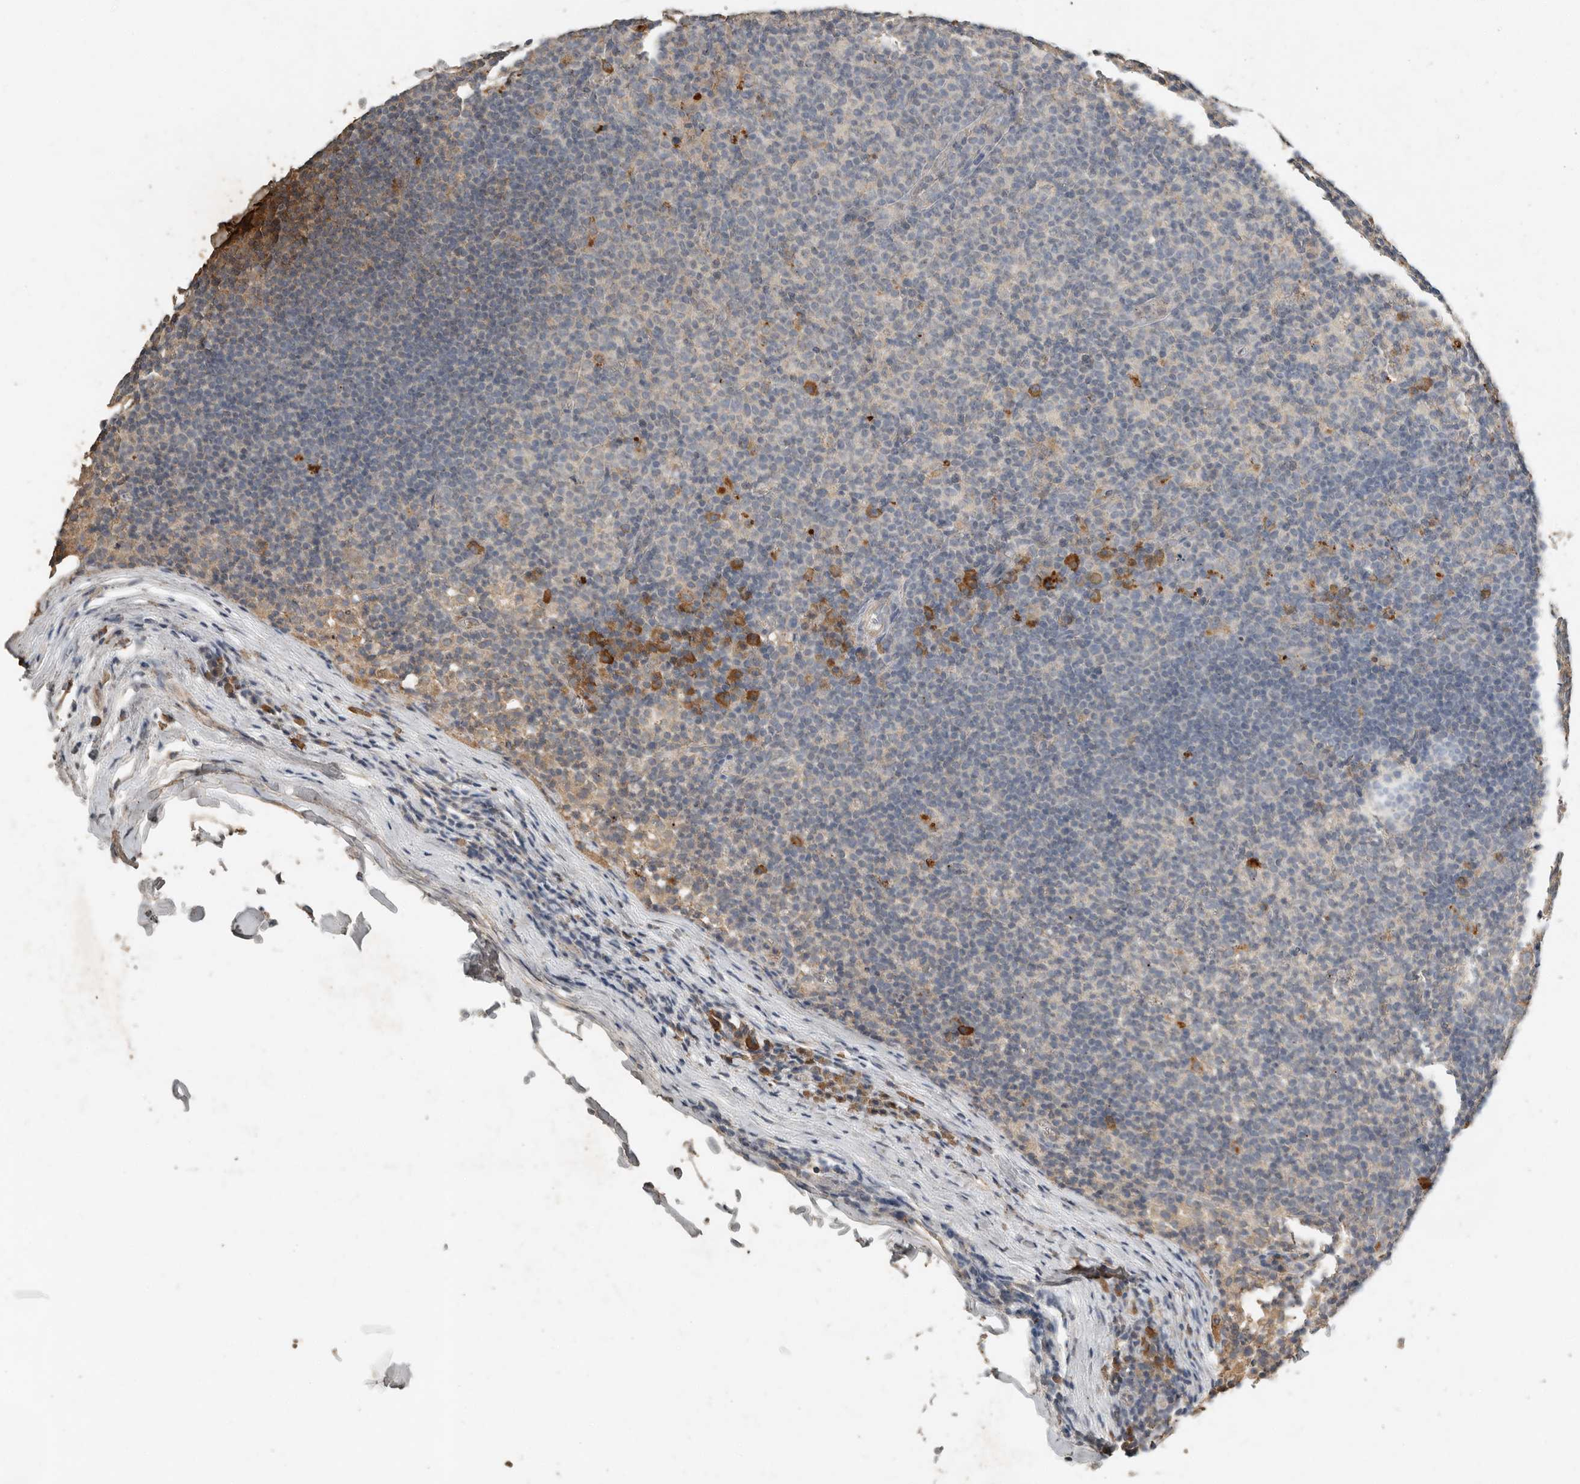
{"staining": {"intensity": "moderate", "quantity": "25%-75%", "location": "cytoplasmic/membranous"}, "tissue": "lymph node", "cell_type": "Germinal center cells", "image_type": "normal", "snomed": [{"axis": "morphology", "description": "Normal tissue, NOS"}, {"axis": "morphology", "description": "Inflammation, NOS"}, {"axis": "topography", "description": "Lymph node"}], "caption": "IHC of benign lymph node shows medium levels of moderate cytoplasmic/membranous expression in approximately 25%-75% of germinal center cells. The staining is performed using DAB brown chromogen to label protein expression. The nuclei are counter-stained blue using hematoxylin.", "gene": "CTF1", "patient": {"sex": "male", "age": 55}}